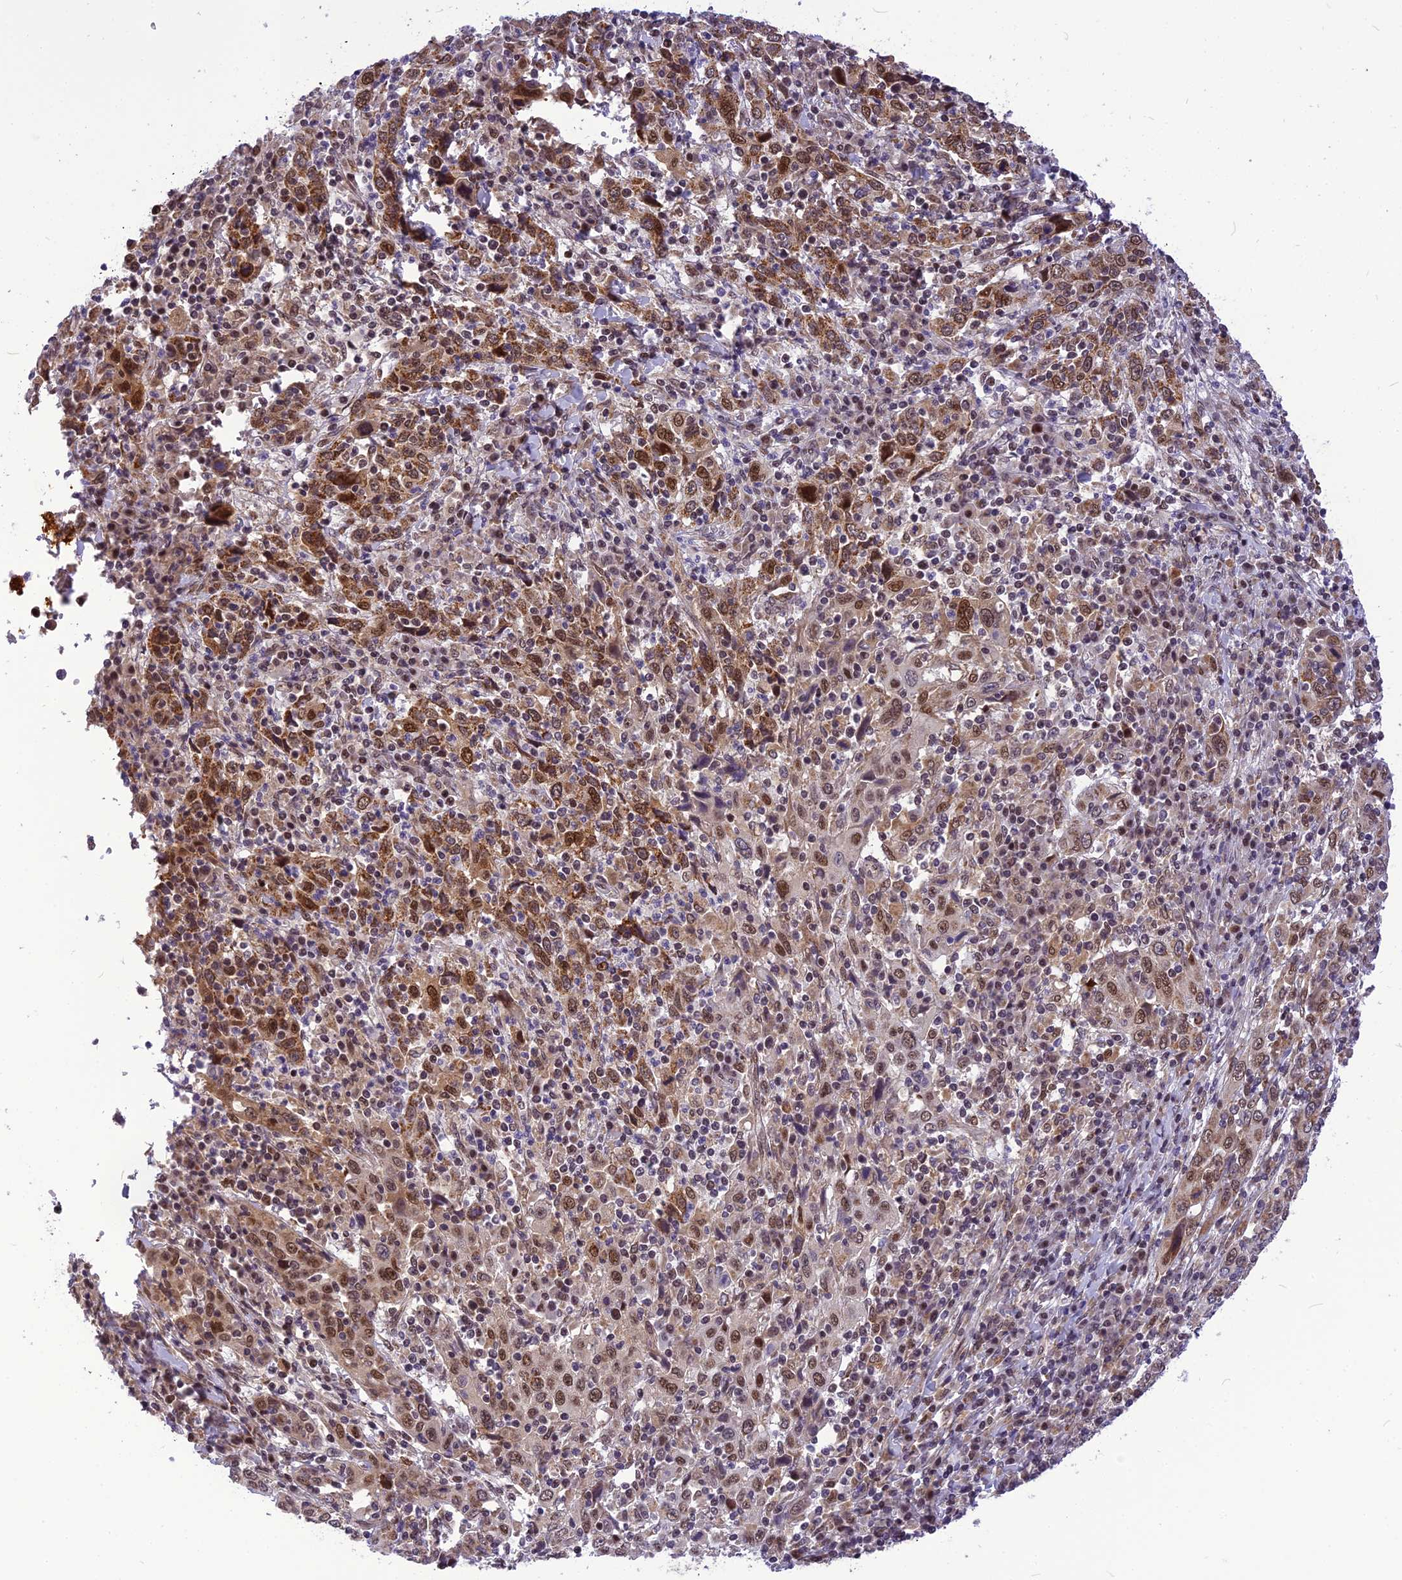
{"staining": {"intensity": "moderate", "quantity": "25%-75%", "location": "cytoplasmic/membranous,nuclear"}, "tissue": "cervical cancer", "cell_type": "Tumor cells", "image_type": "cancer", "snomed": [{"axis": "morphology", "description": "Squamous cell carcinoma, NOS"}, {"axis": "topography", "description": "Cervix"}], "caption": "Immunohistochemical staining of human cervical cancer (squamous cell carcinoma) exhibits medium levels of moderate cytoplasmic/membranous and nuclear protein staining in approximately 25%-75% of tumor cells.", "gene": "CMC1", "patient": {"sex": "female", "age": 46}}